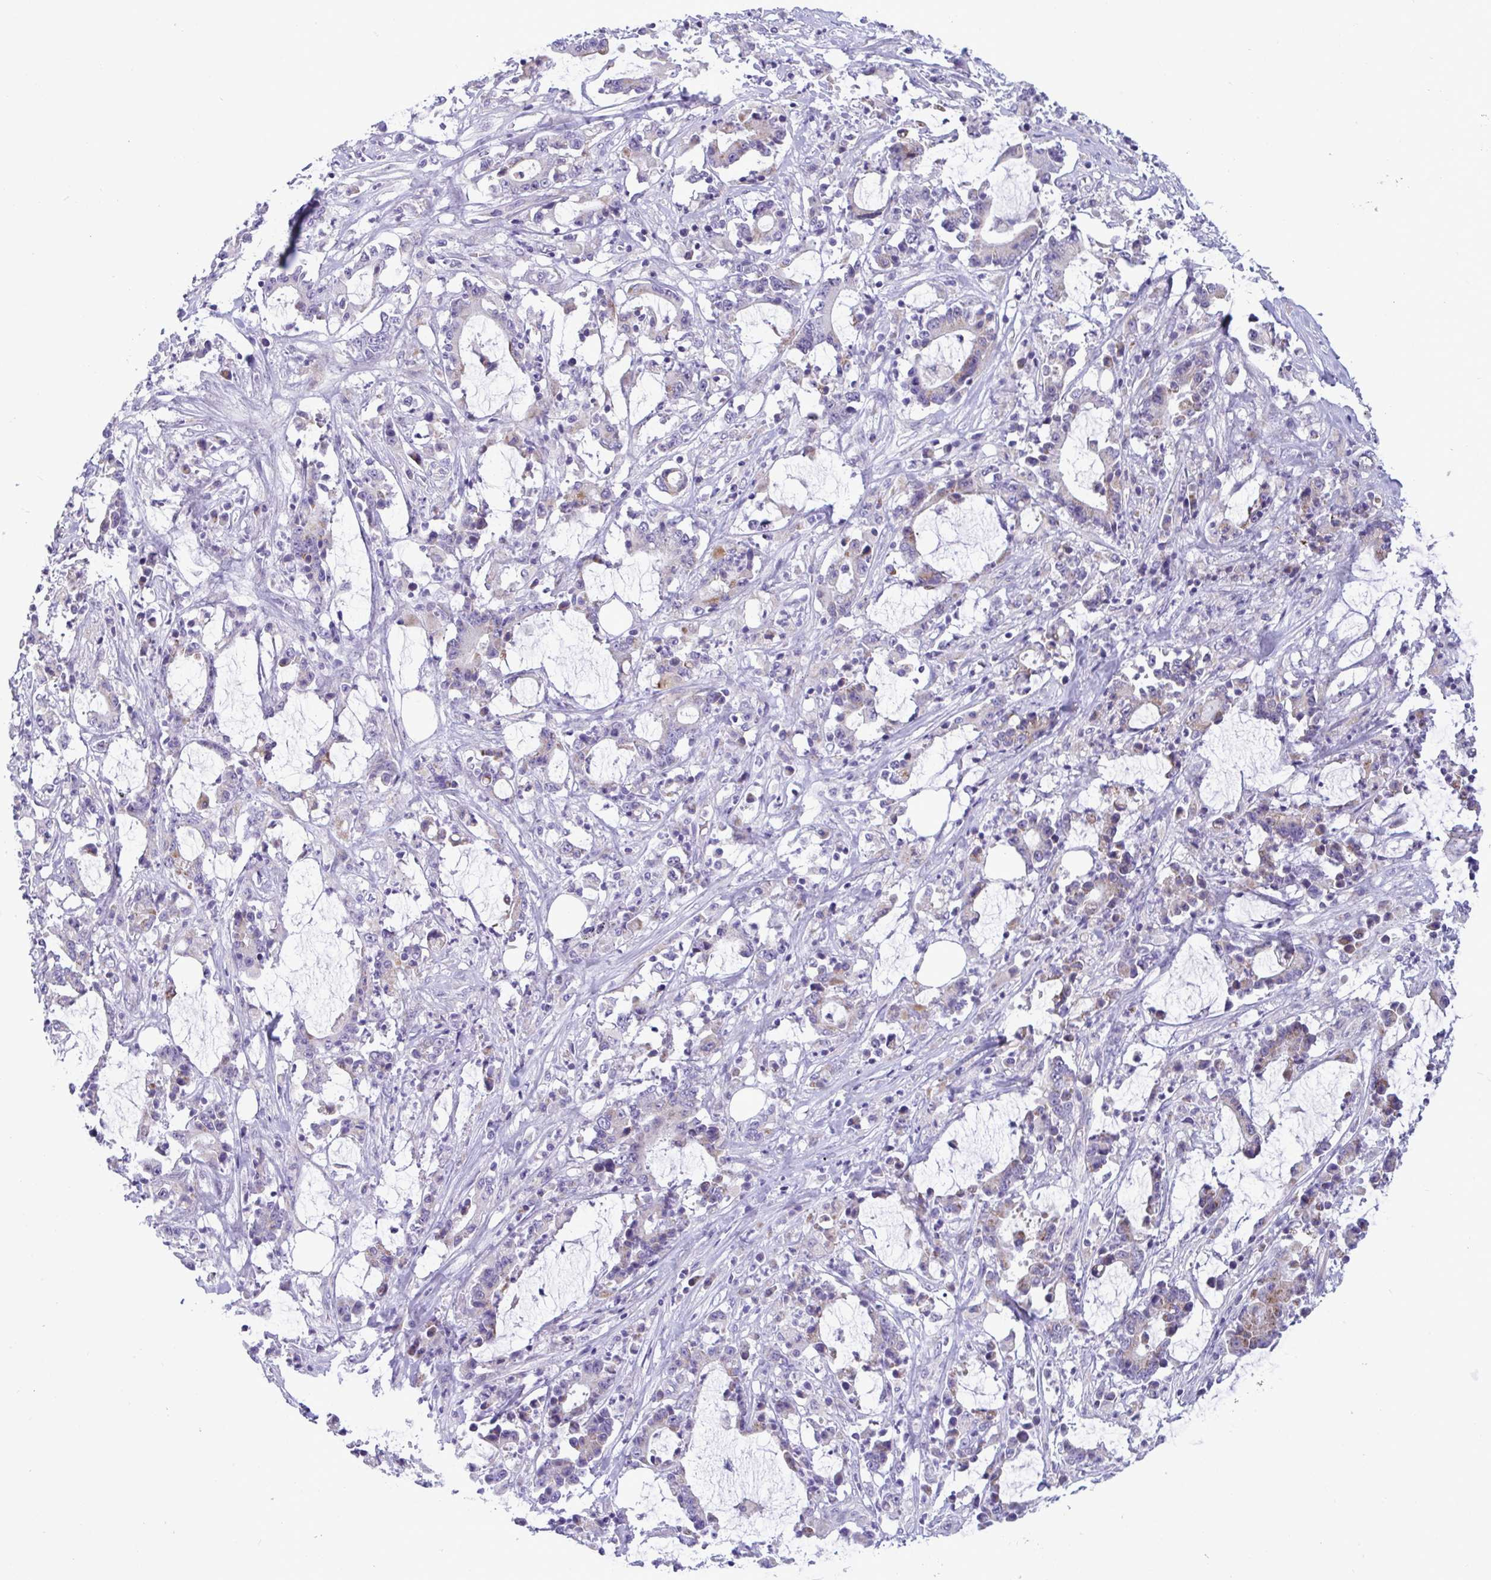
{"staining": {"intensity": "weak", "quantity": "<25%", "location": "cytoplasmic/membranous"}, "tissue": "stomach cancer", "cell_type": "Tumor cells", "image_type": "cancer", "snomed": [{"axis": "morphology", "description": "Adenocarcinoma, NOS"}, {"axis": "topography", "description": "Stomach, upper"}], "caption": "Immunohistochemistry (IHC) photomicrograph of neoplastic tissue: human adenocarcinoma (stomach) stained with DAB (3,3'-diaminobenzidine) exhibits no significant protein expression in tumor cells.", "gene": "DTX3", "patient": {"sex": "male", "age": 68}}